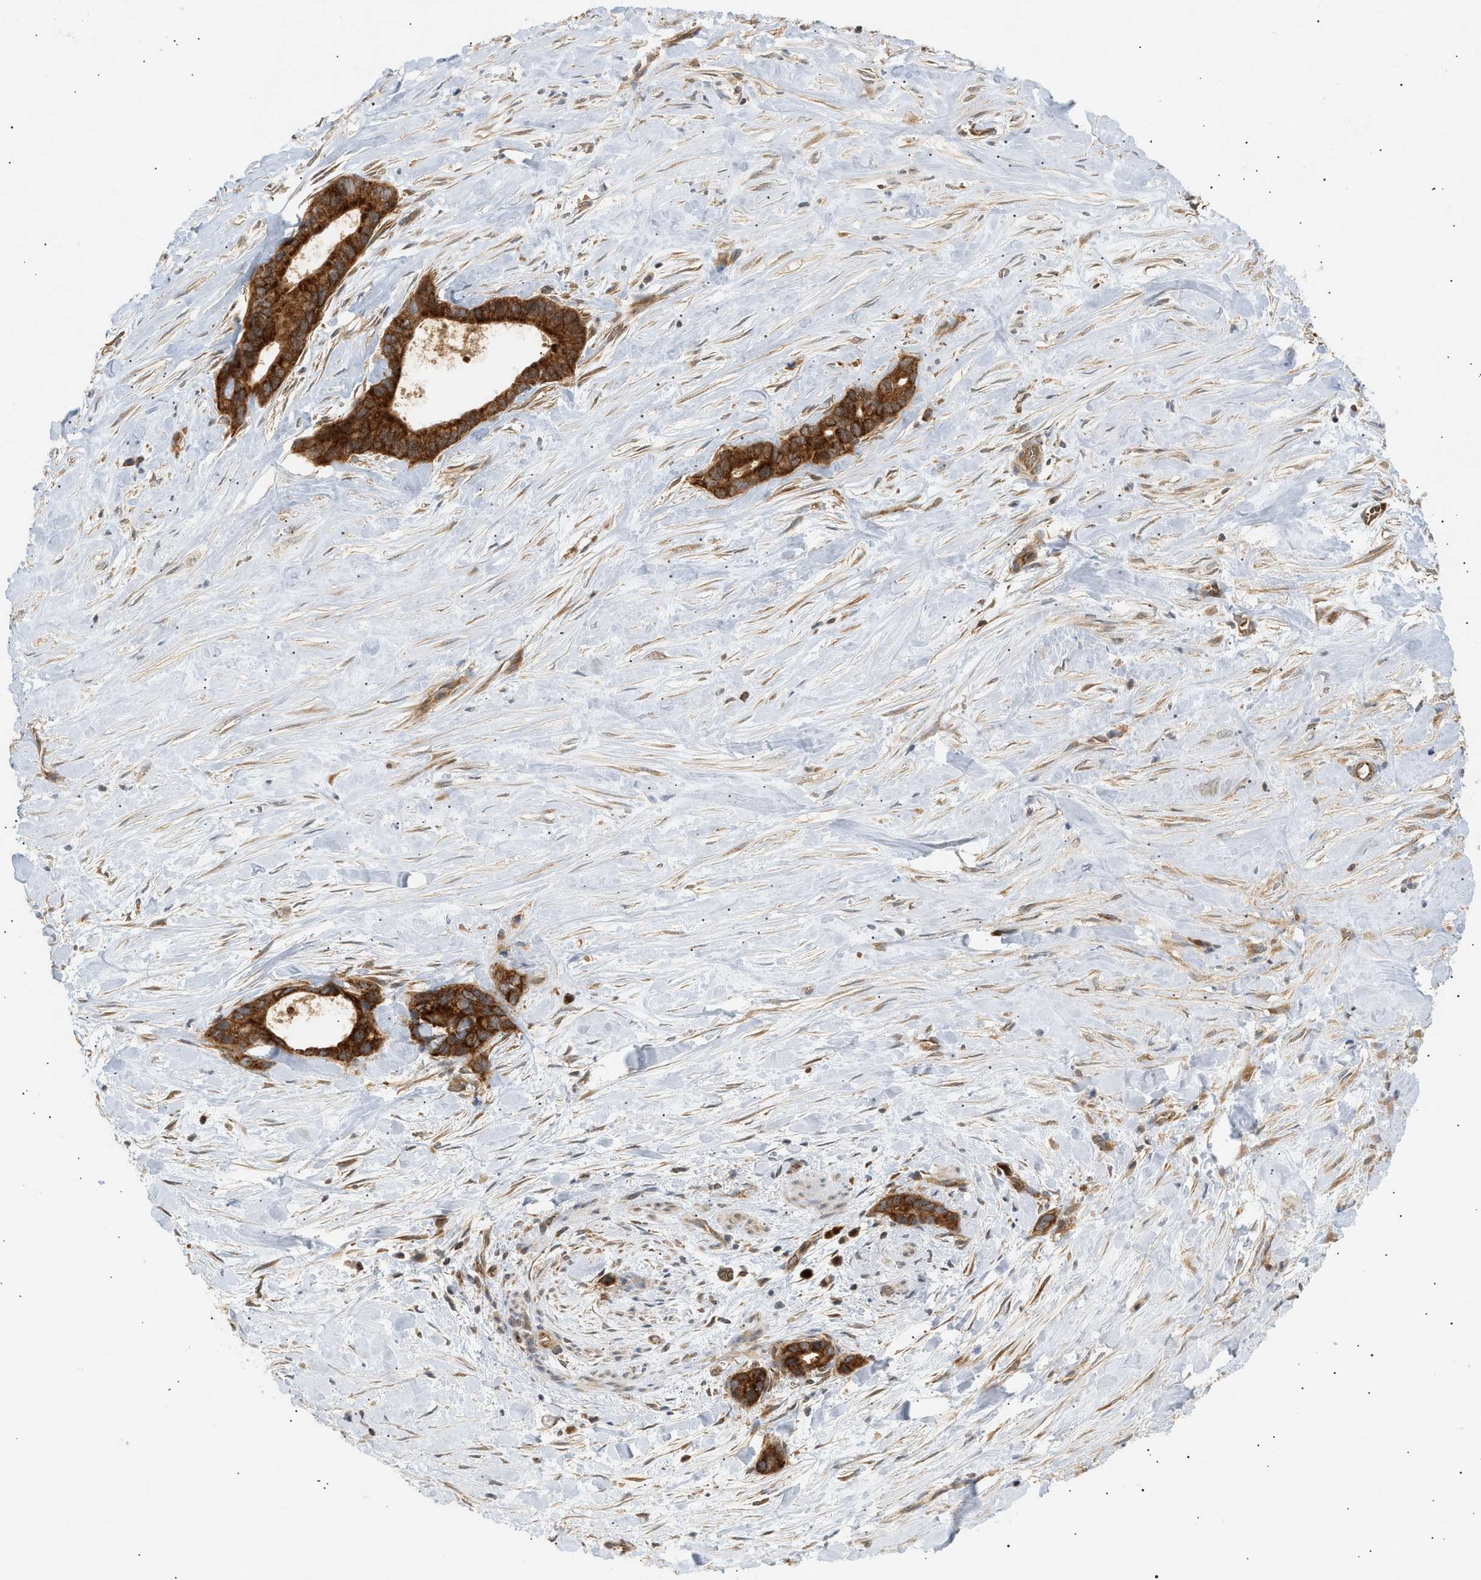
{"staining": {"intensity": "strong", "quantity": ">75%", "location": "cytoplasmic/membranous"}, "tissue": "liver cancer", "cell_type": "Tumor cells", "image_type": "cancer", "snomed": [{"axis": "morphology", "description": "Cholangiocarcinoma"}, {"axis": "topography", "description": "Liver"}], "caption": "Human liver cholangiocarcinoma stained with a protein marker demonstrates strong staining in tumor cells.", "gene": "SHC1", "patient": {"sex": "female", "age": 55}}